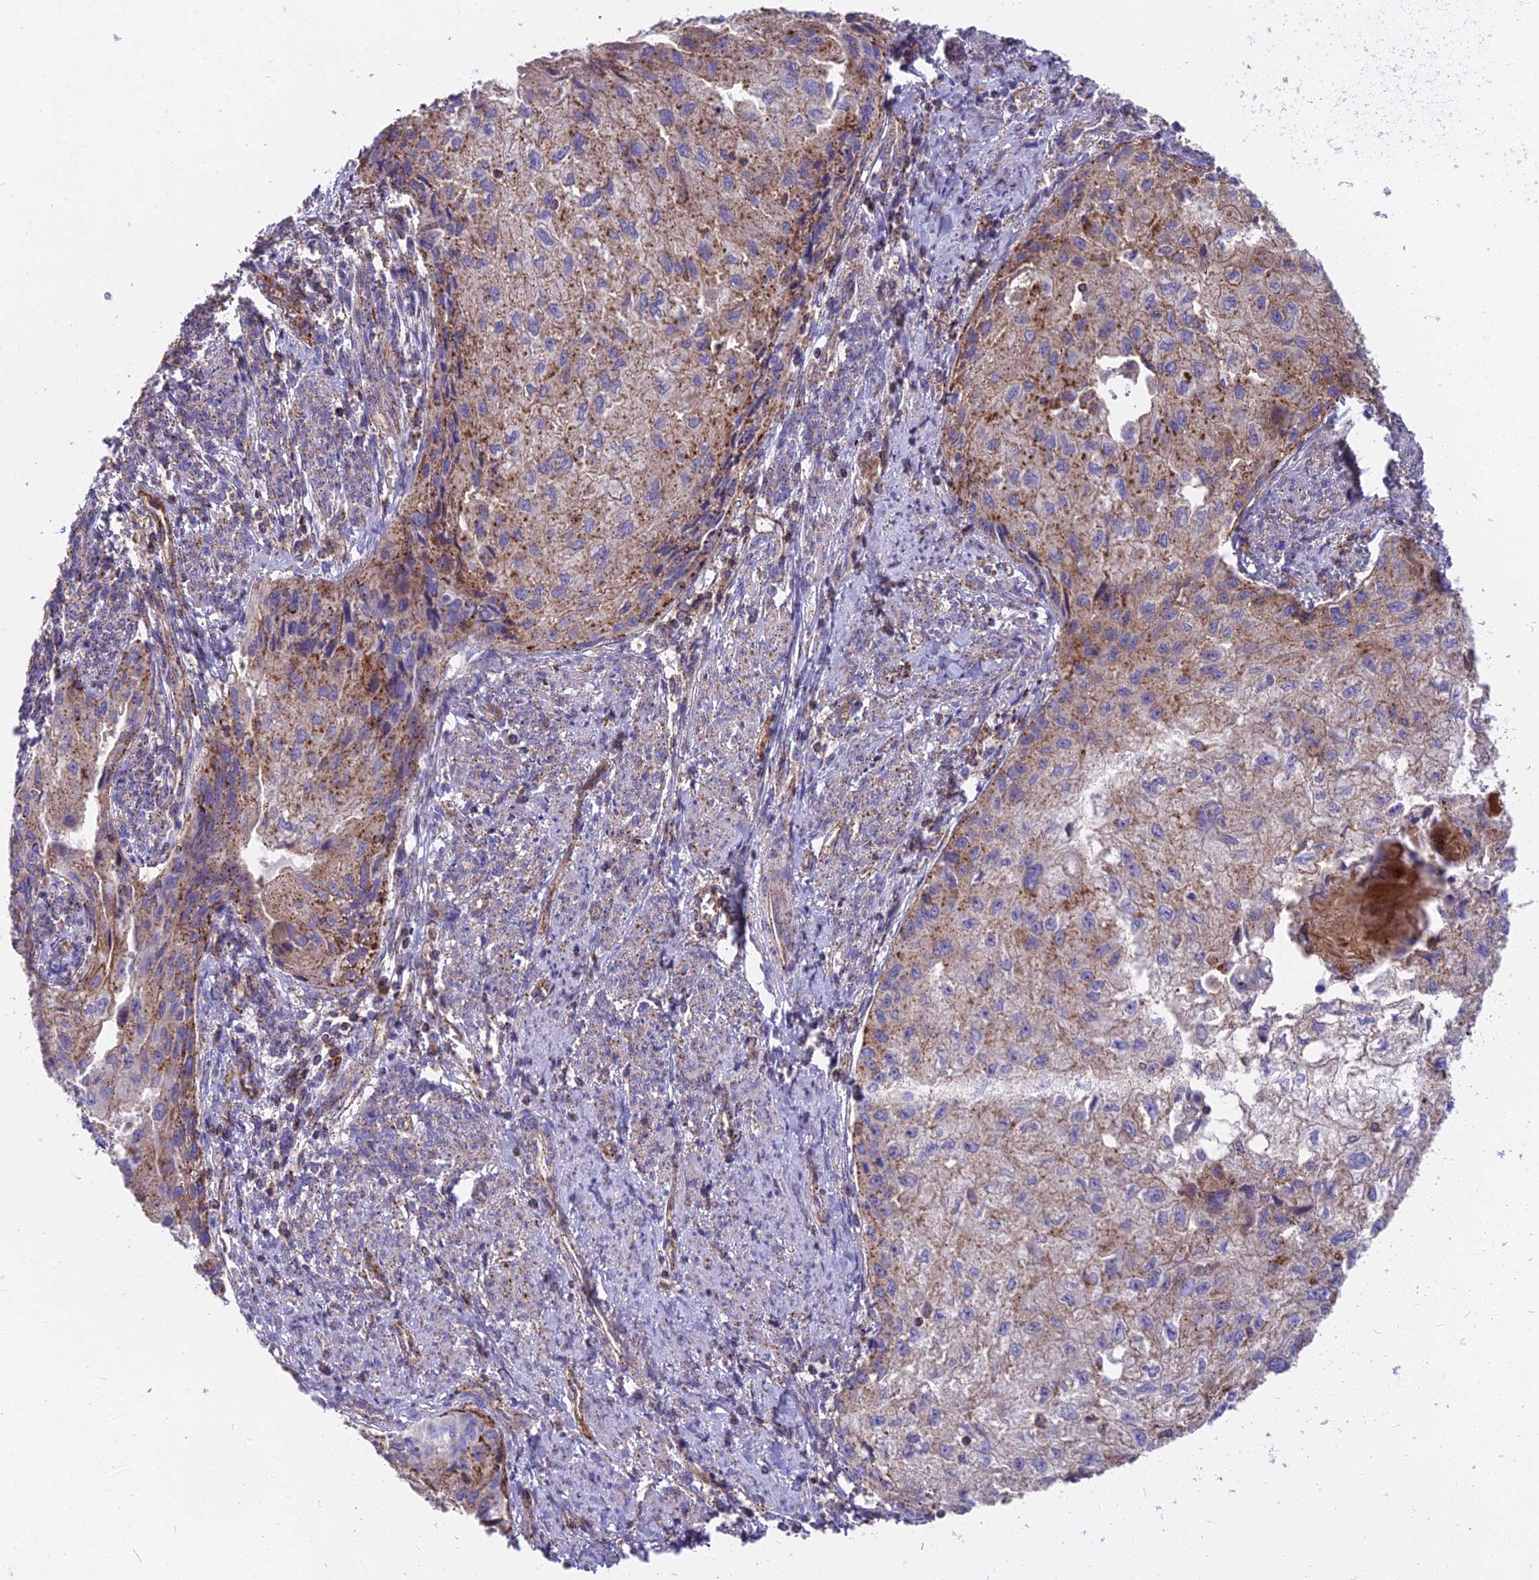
{"staining": {"intensity": "moderate", "quantity": "25%-75%", "location": "cytoplasmic/membranous"}, "tissue": "cervical cancer", "cell_type": "Tumor cells", "image_type": "cancer", "snomed": [{"axis": "morphology", "description": "Squamous cell carcinoma, NOS"}, {"axis": "topography", "description": "Cervix"}], "caption": "This is a micrograph of IHC staining of squamous cell carcinoma (cervical), which shows moderate staining in the cytoplasmic/membranous of tumor cells.", "gene": "FRMPD1", "patient": {"sex": "female", "age": 67}}